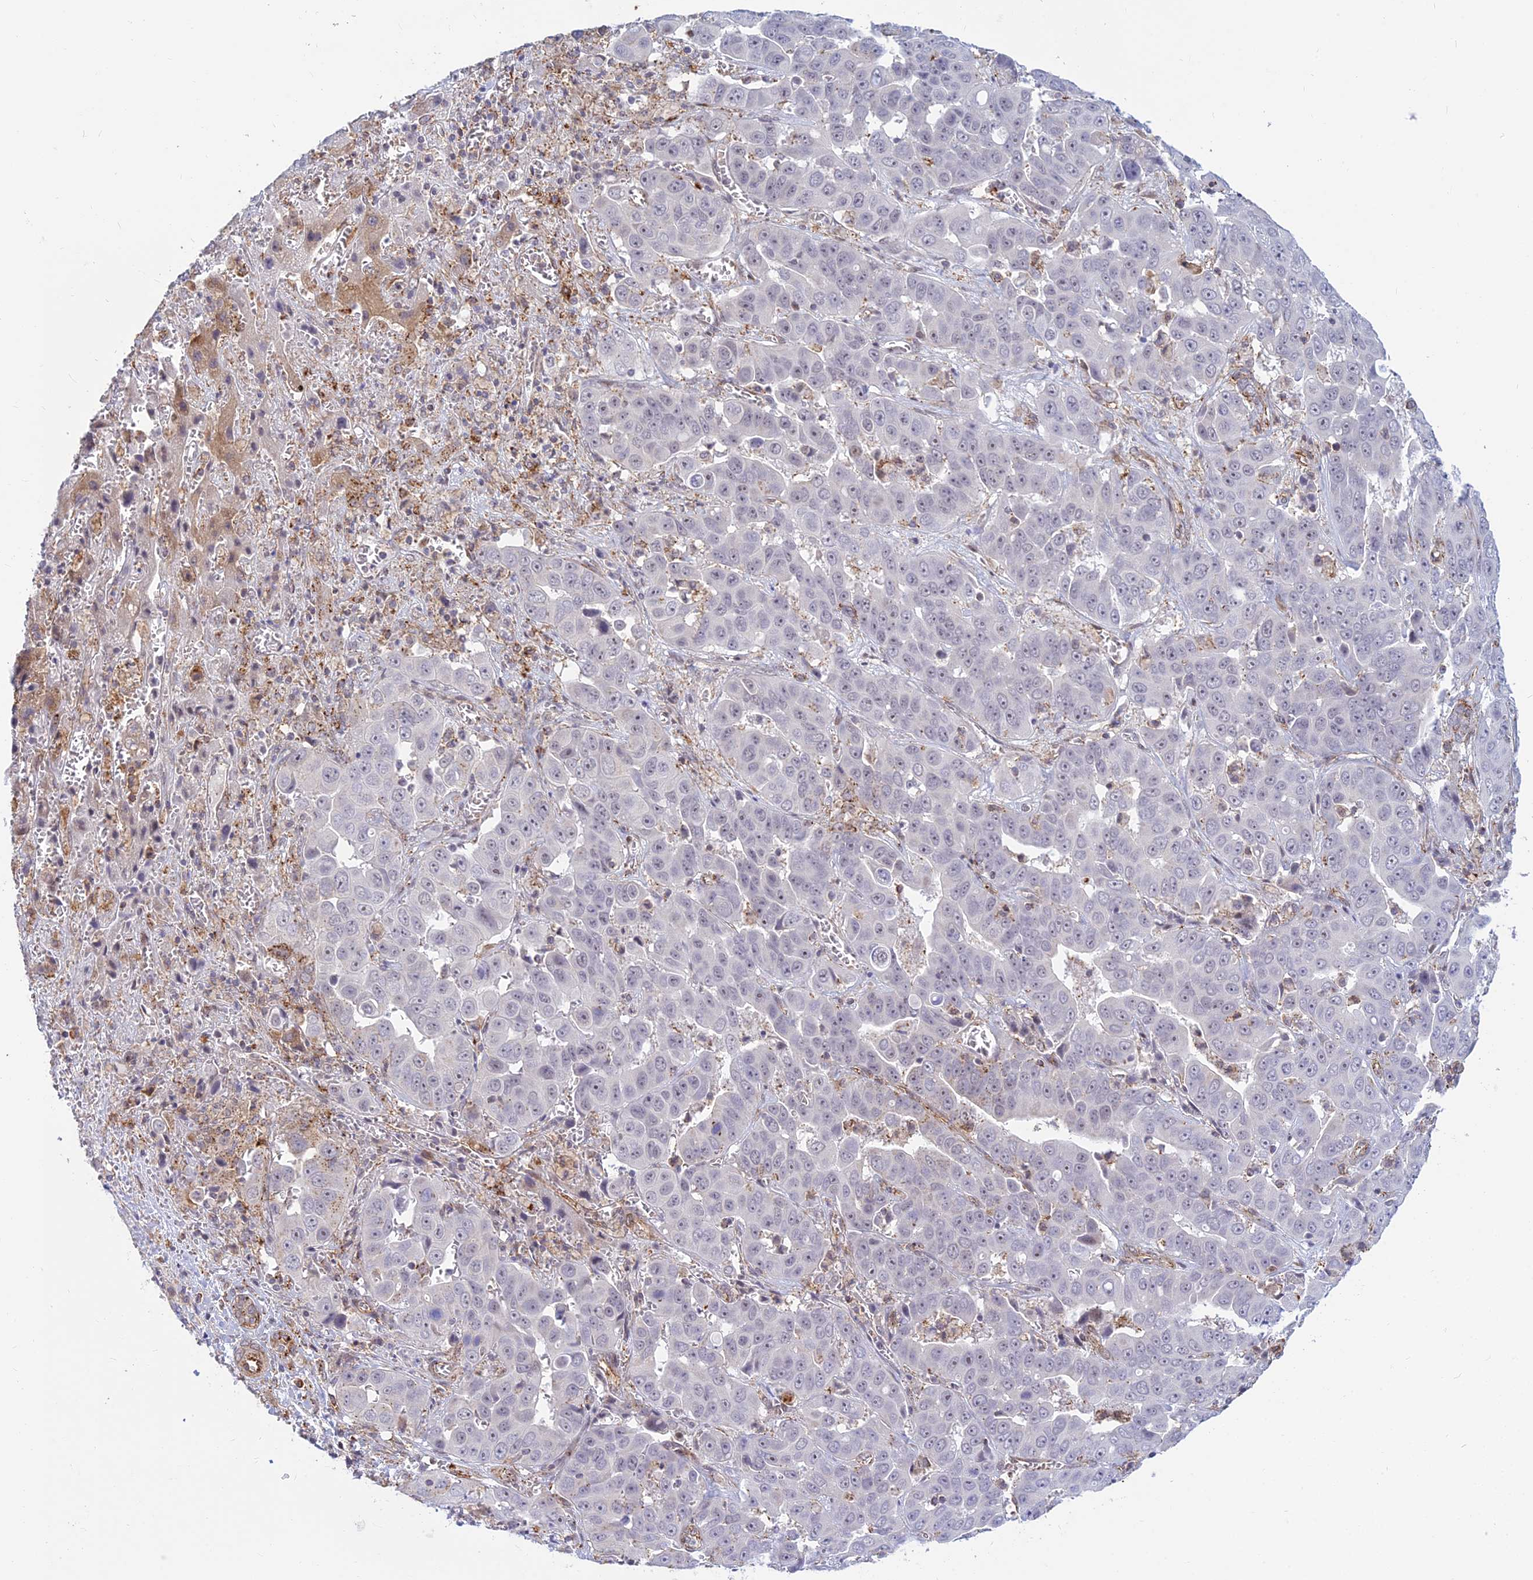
{"staining": {"intensity": "negative", "quantity": "none", "location": "none"}, "tissue": "liver cancer", "cell_type": "Tumor cells", "image_type": "cancer", "snomed": [{"axis": "morphology", "description": "Cholangiocarcinoma"}, {"axis": "topography", "description": "Liver"}], "caption": "Immunohistochemistry (IHC) histopathology image of neoplastic tissue: liver cancer (cholangiocarcinoma) stained with DAB shows no significant protein expression in tumor cells.", "gene": "SAPCD2", "patient": {"sex": "female", "age": 52}}